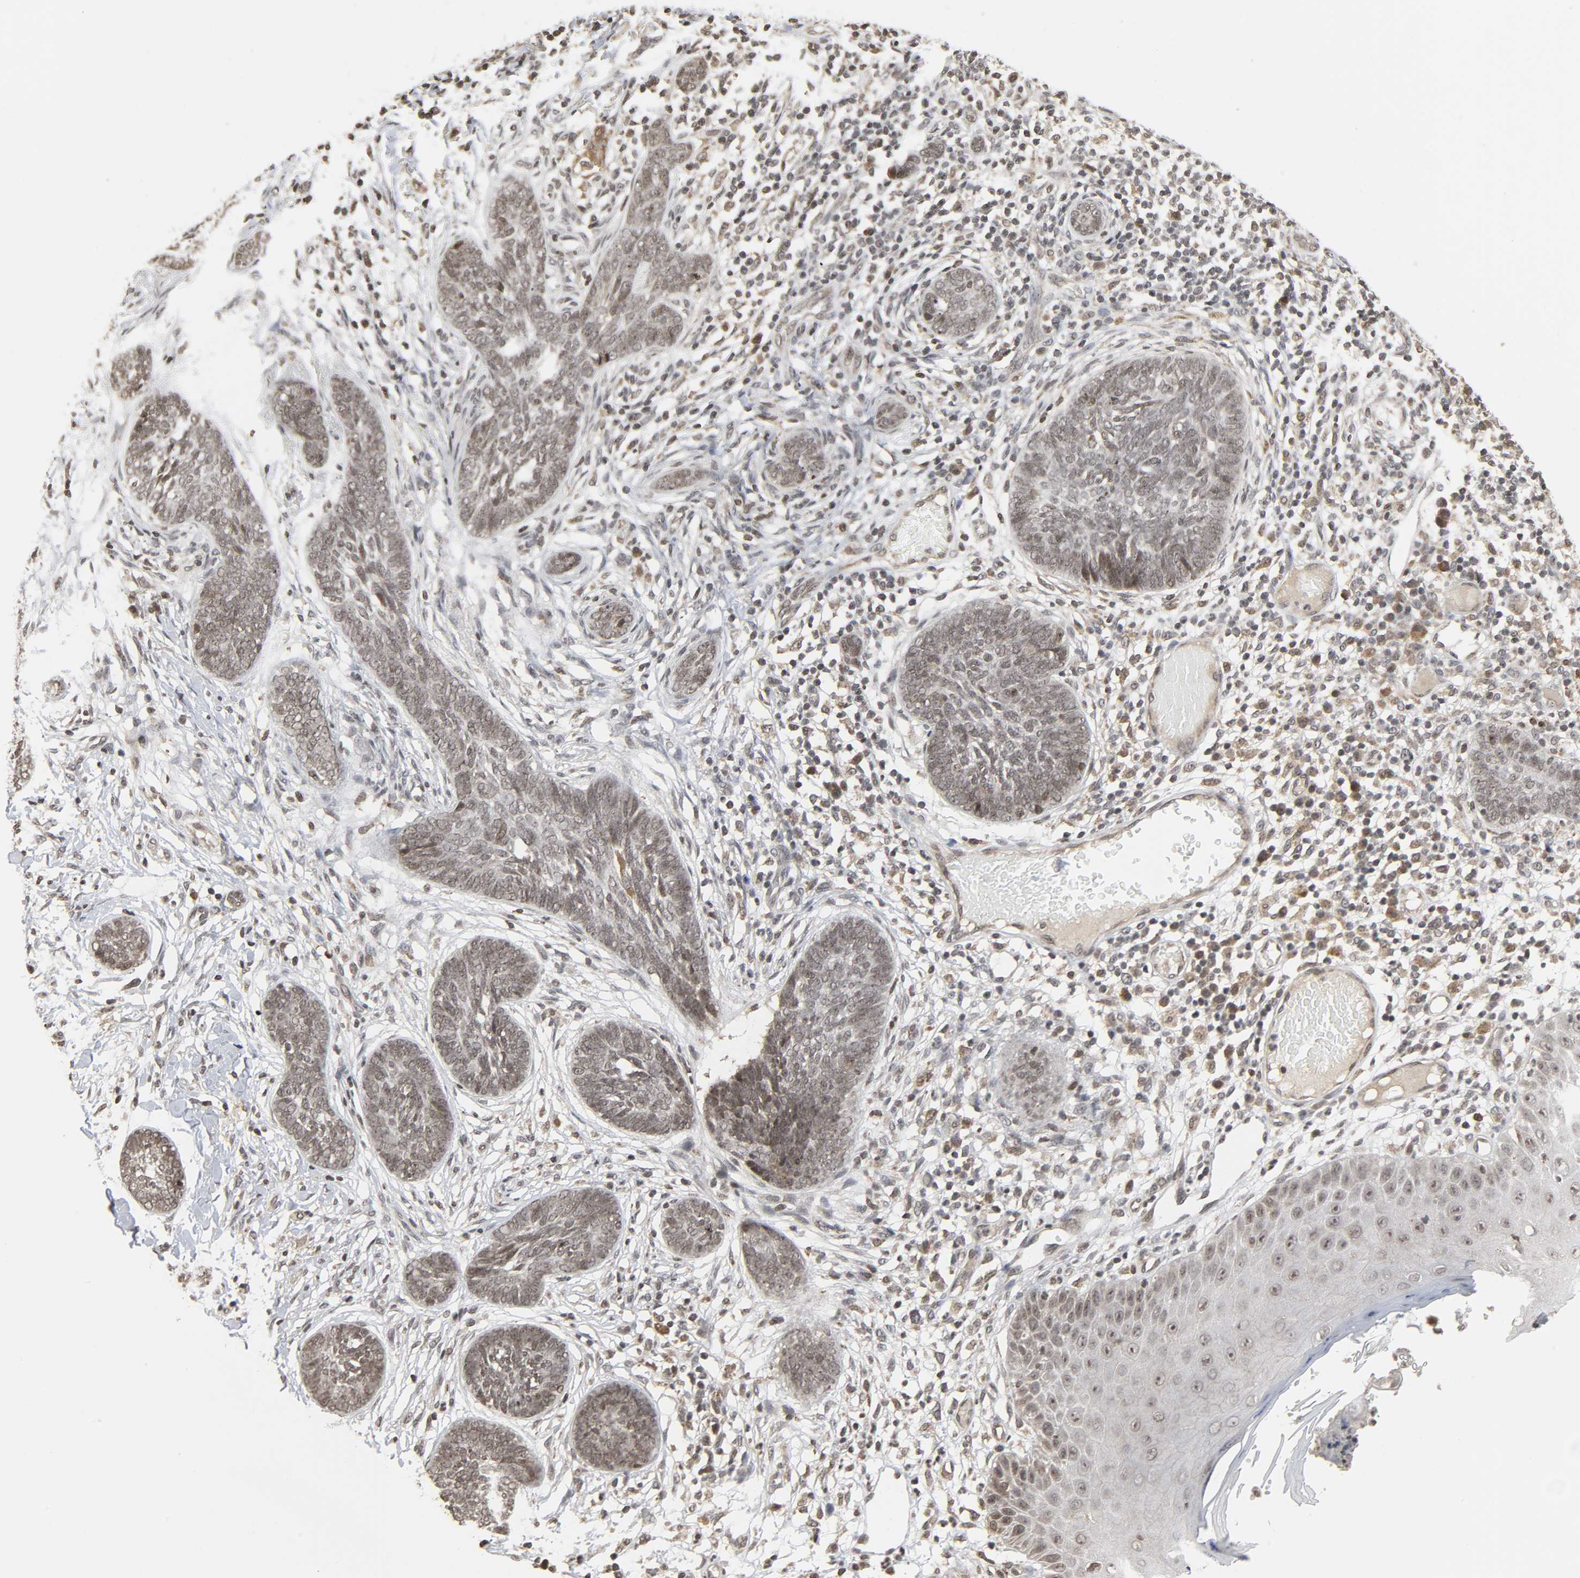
{"staining": {"intensity": "weak", "quantity": ">75%", "location": "nuclear"}, "tissue": "skin cancer", "cell_type": "Tumor cells", "image_type": "cancer", "snomed": [{"axis": "morphology", "description": "Normal tissue, NOS"}, {"axis": "morphology", "description": "Basal cell carcinoma"}, {"axis": "topography", "description": "Skin"}], "caption": "Skin cancer (basal cell carcinoma) stained for a protein shows weak nuclear positivity in tumor cells.", "gene": "XRCC1", "patient": {"sex": "male", "age": 87}}